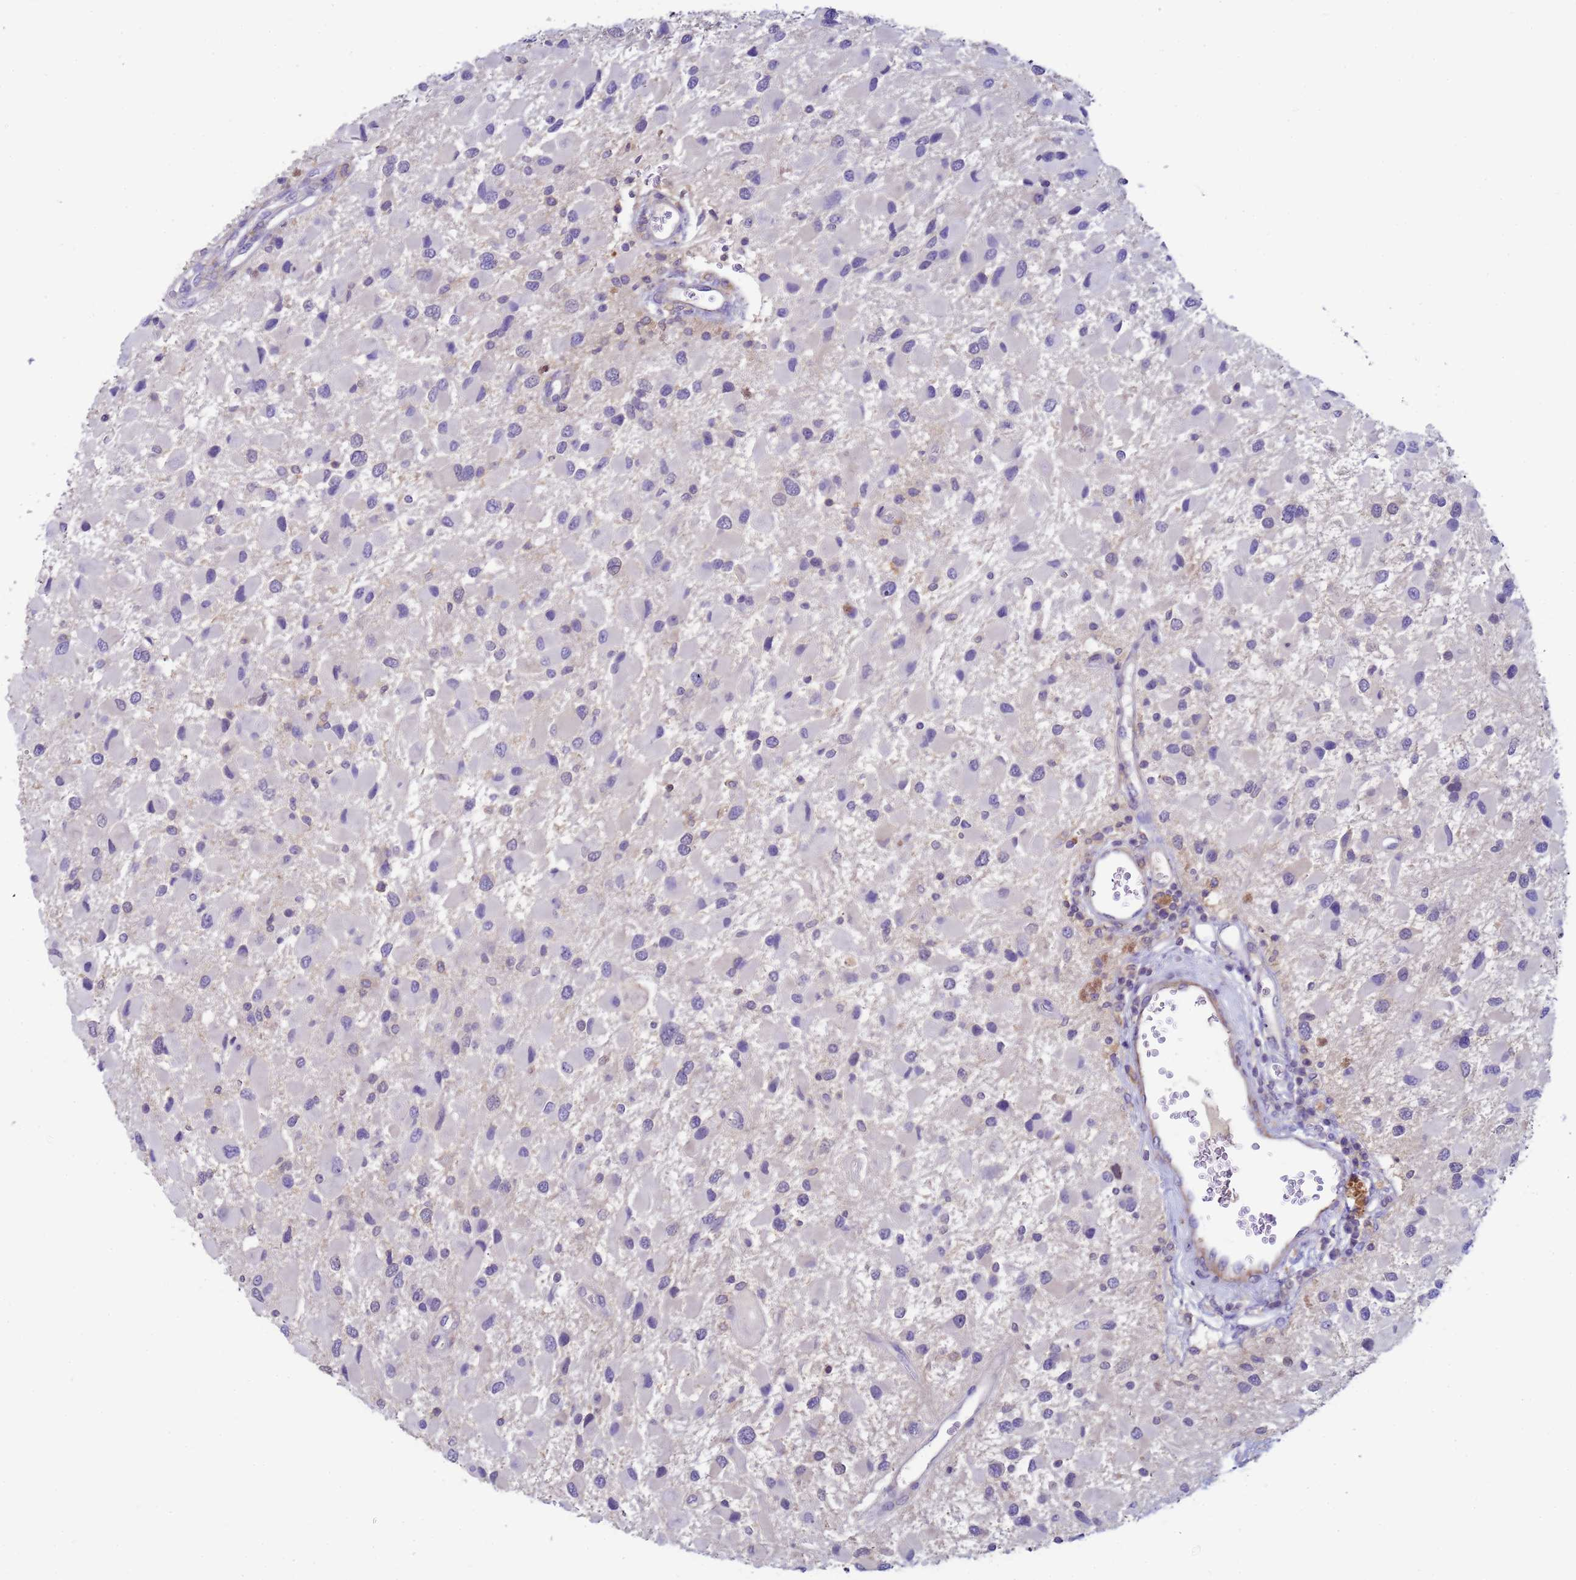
{"staining": {"intensity": "negative", "quantity": "none", "location": "none"}, "tissue": "glioma", "cell_type": "Tumor cells", "image_type": "cancer", "snomed": [{"axis": "morphology", "description": "Glioma, malignant, High grade"}, {"axis": "topography", "description": "Brain"}], "caption": "Immunohistochemical staining of malignant high-grade glioma reveals no significant positivity in tumor cells. Nuclei are stained in blue.", "gene": "KLHL13", "patient": {"sex": "male", "age": 53}}